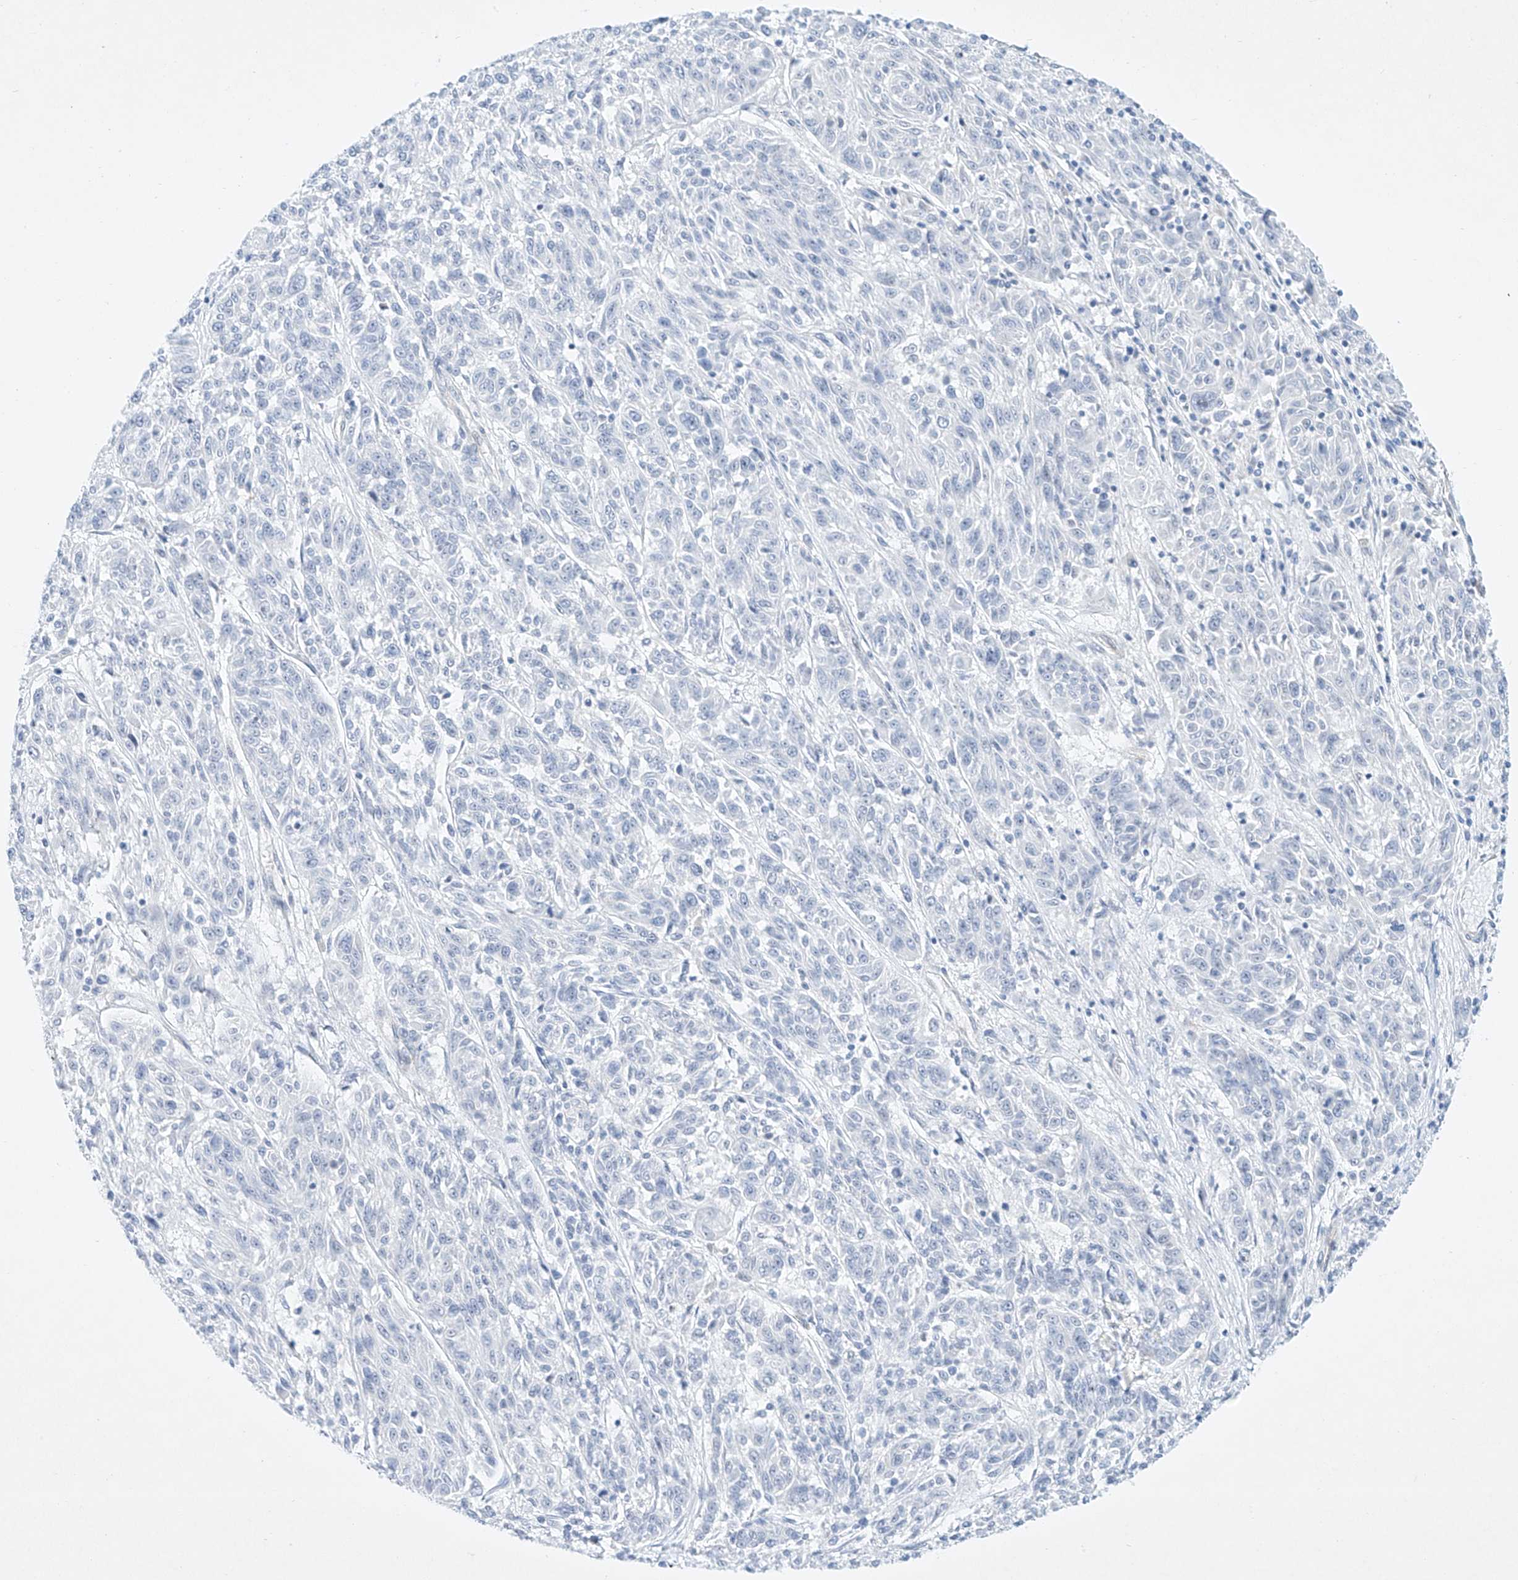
{"staining": {"intensity": "negative", "quantity": "none", "location": "none"}, "tissue": "melanoma", "cell_type": "Tumor cells", "image_type": "cancer", "snomed": [{"axis": "morphology", "description": "Malignant melanoma, NOS"}, {"axis": "topography", "description": "Skin"}], "caption": "IHC histopathology image of melanoma stained for a protein (brown), which demonstrates no staining in tumor cells.", "gene": "REEP2", "patient": {"sex": "male", "age": 53}}